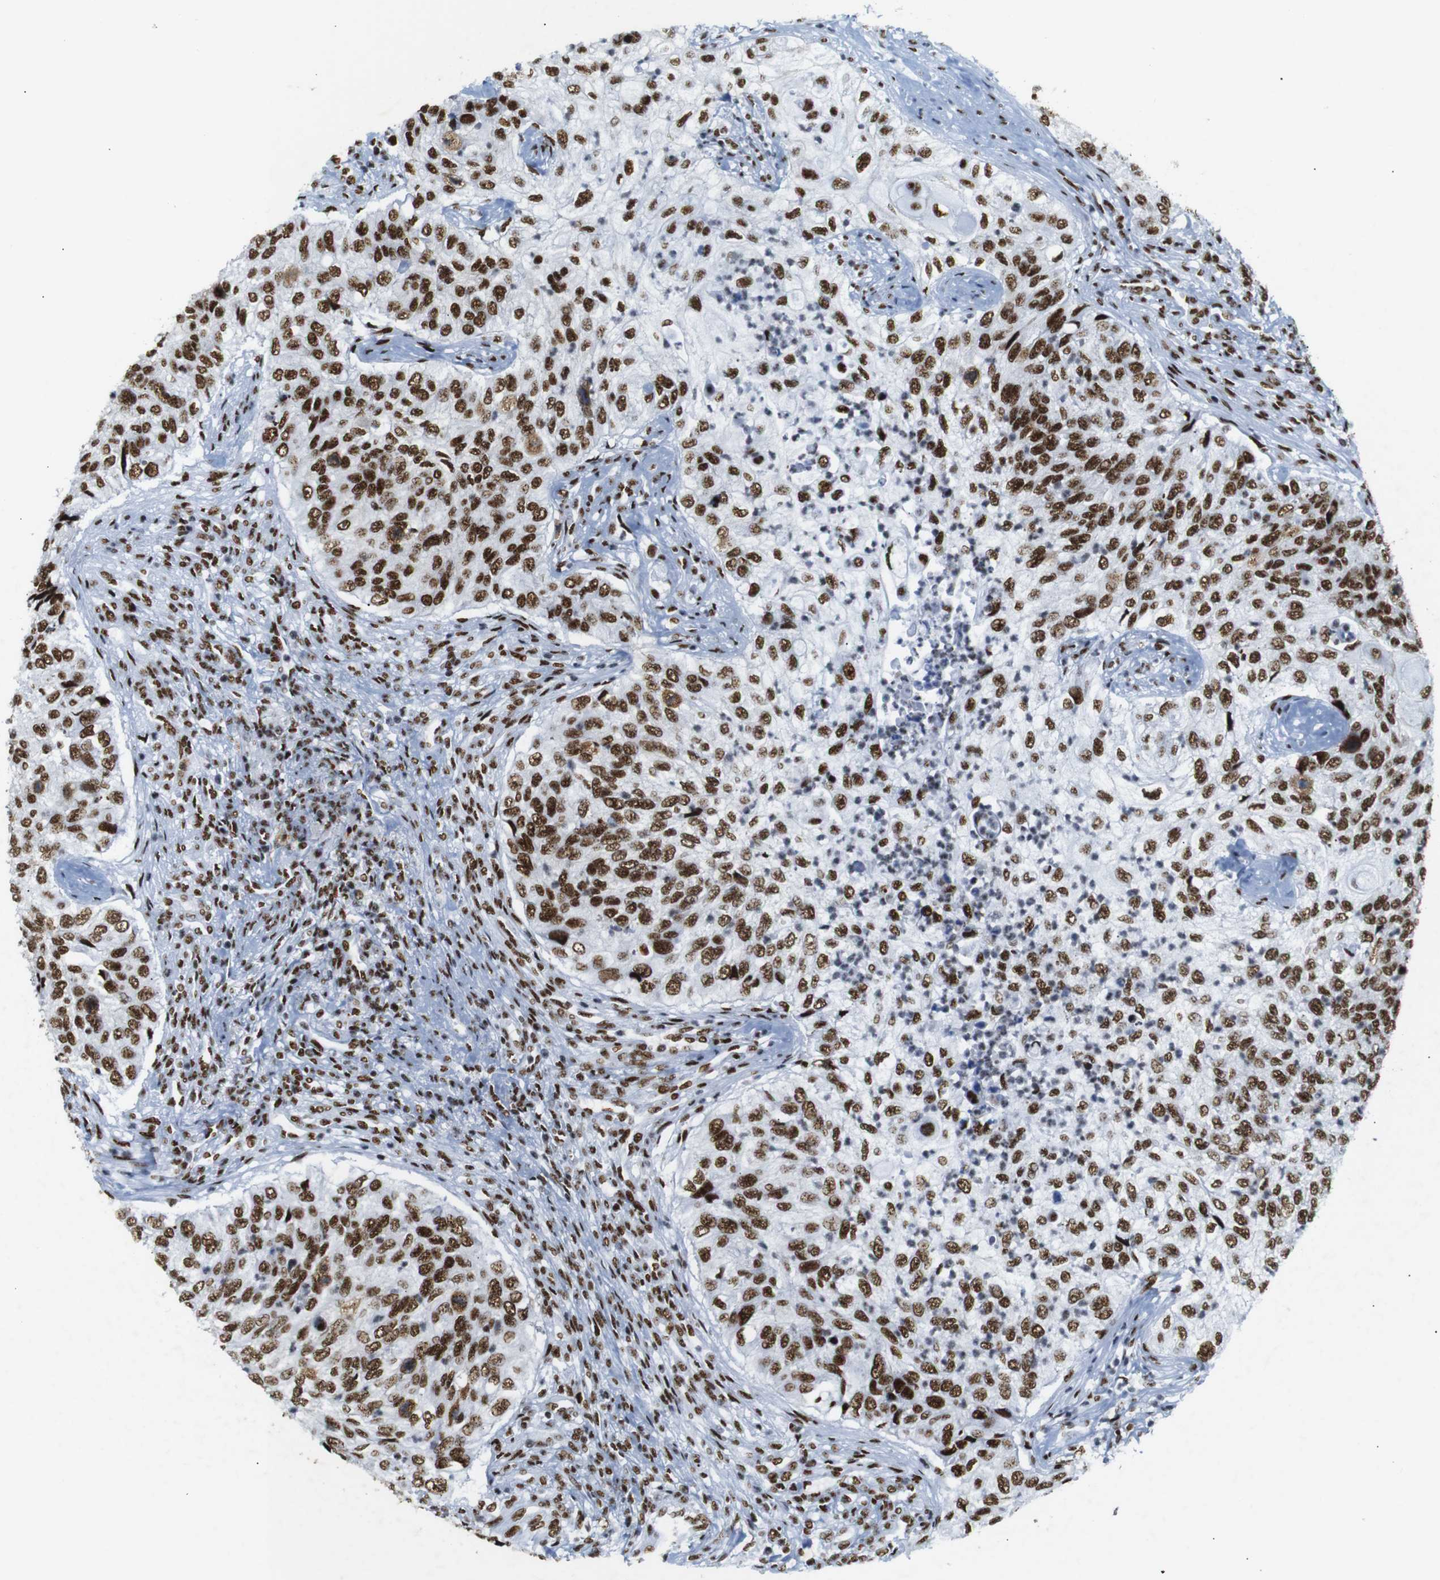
{"staining": {"intensity": "strong", "quantity": ">75%", "location": "nuclear"}, "tissue": "urothelial cancer", "cell_type": "Tumor cells", "image_type": "cancer", "snomed": [{"axis": "morphology", "description": "Urothelial carcinoma, High grade"}, {"axis": "topography", "description": "Urinary bladder"}], "caption": "Immunohistochemistry (IHC) micrograph of neoplastic tissue: human urothelial carcinoma (high-grade) stained using IHC displays high levels of strong protein expression localized specifically in the nuclear of tumor cells, appearing as a nuclear brown color.", "gene": "TRA2B", "patient": {"sex": "female", "age": 60}}